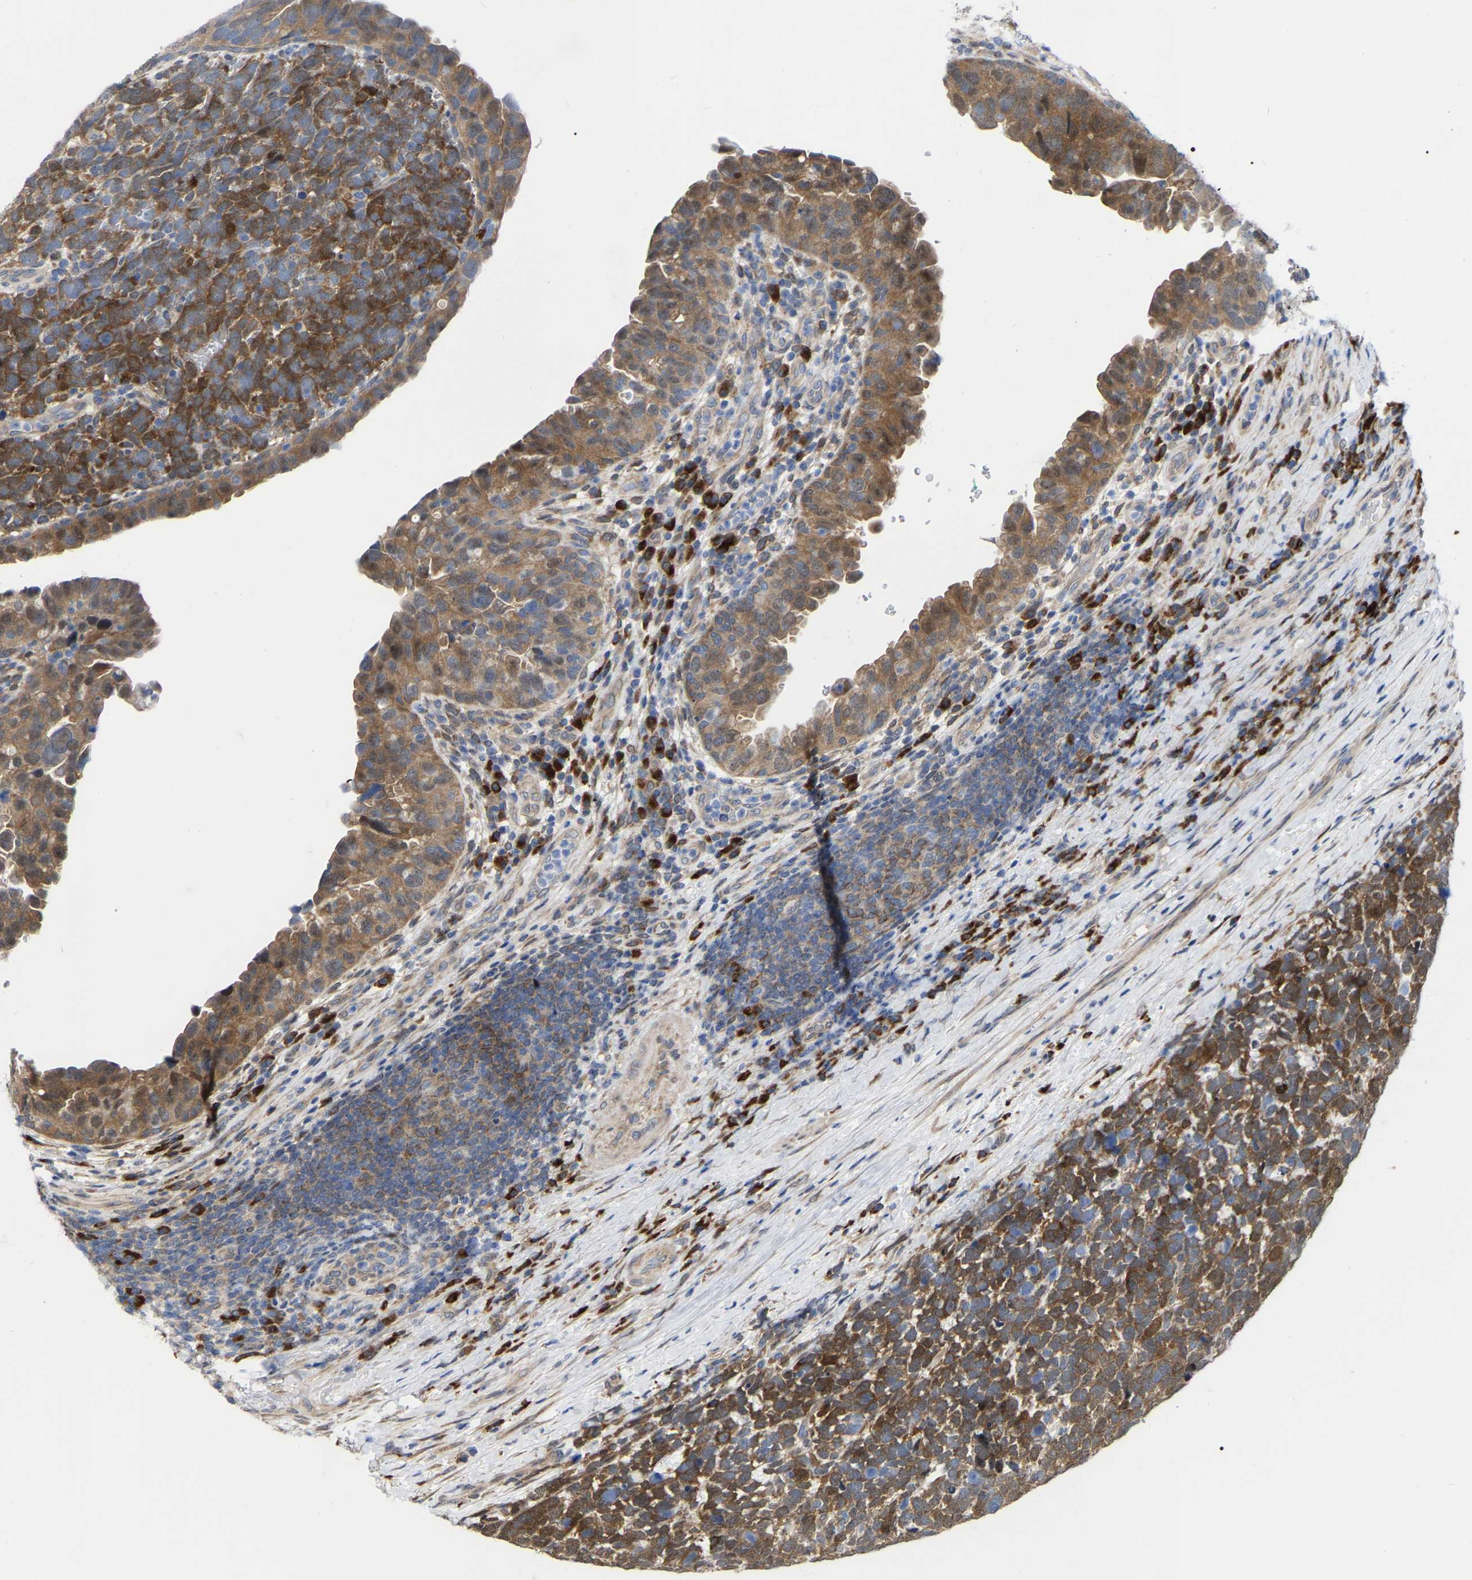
{"staining": {"intensity": "moderate", "quantity": ">75%", "location": "cytoplasmic/membranous"}, "tissue": "urothelial cancer", "cell_type": "Tumor cells", "image_type": "cancer", "snomed": [{"axis": "morphology", "description": "Urothelial carcinoma, High grade"}, {"axis": "topography", "description": "Urinary bladder"}], "caption": "The photomicrograph exhibits a brown stain indicating the presence of a protein in the cytoplasmic/membranous of tumor cells in urothelial cancer. The protein of interest is shown in brown color, while the nuclei are stained blue.", "gene": "UBE4B", "patient": {"sex": "female", "age": 82}}